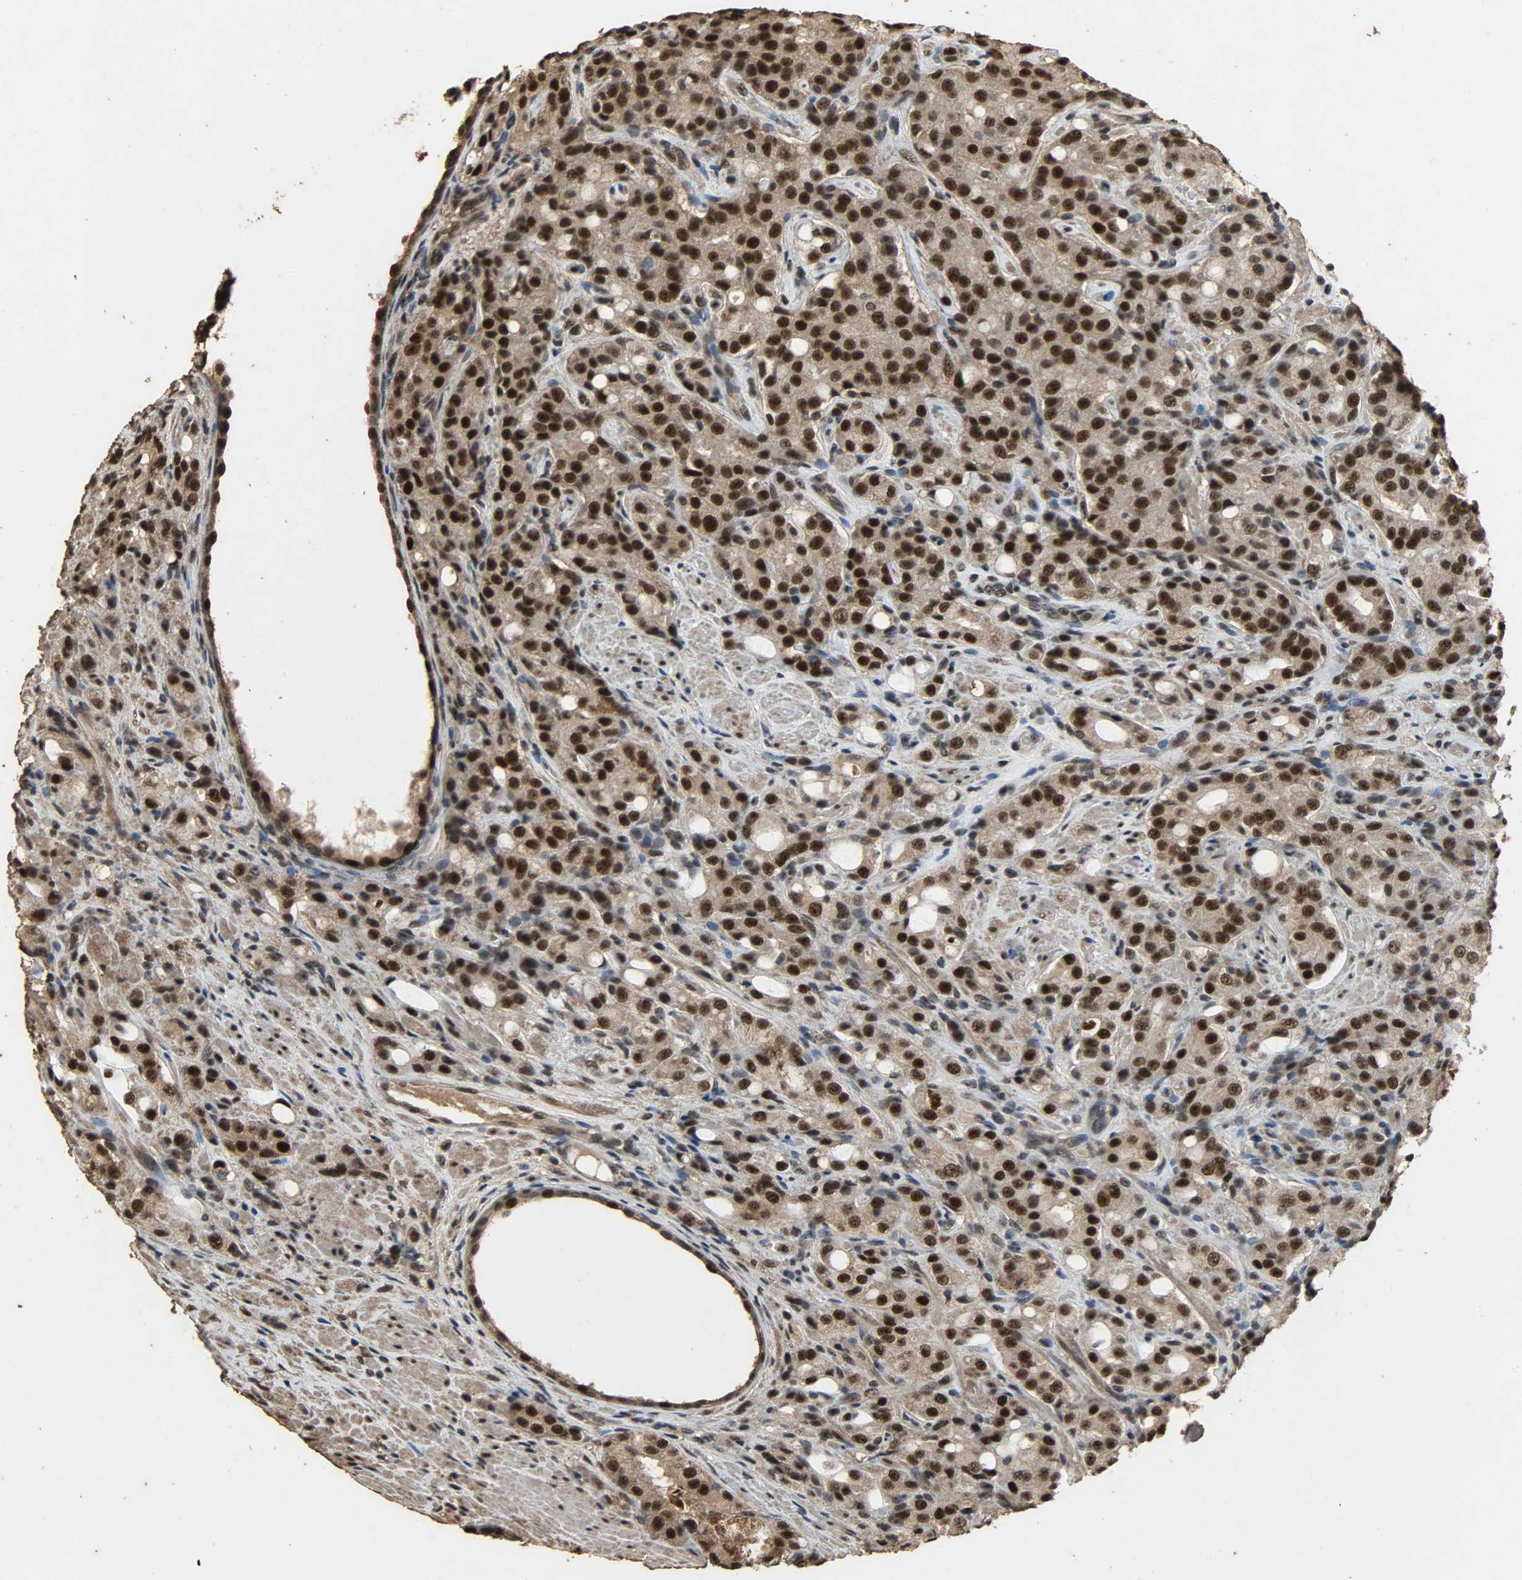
{"staining": {"intensity": "strong", "quantity": ">75%", "location": "cytoplasmic/membranous,nuclear"}, "tissue": "prostate cancer", "cell_type": "Tumor cells", "image_type": "cancer", "snomed": [{"axis": "morphology", "description": "Adenocarcinoma, High grade"}, {"axis": "topography", "description": "Prostate"}], "caption": "High-magnification brightfield microscopy of prostate high-grade adenocarcinoma stained with DAB (3,3'-diaminobenzidine) (brown) and counterstained with hematoxylin (blue). tumor cells exhibit strong cytoplasmic/membranous and nuclear positivity is appreciated in approximately>75% of cells.", "gene": "CCNT2", "patient": {"sex": "male", "age": 72}}